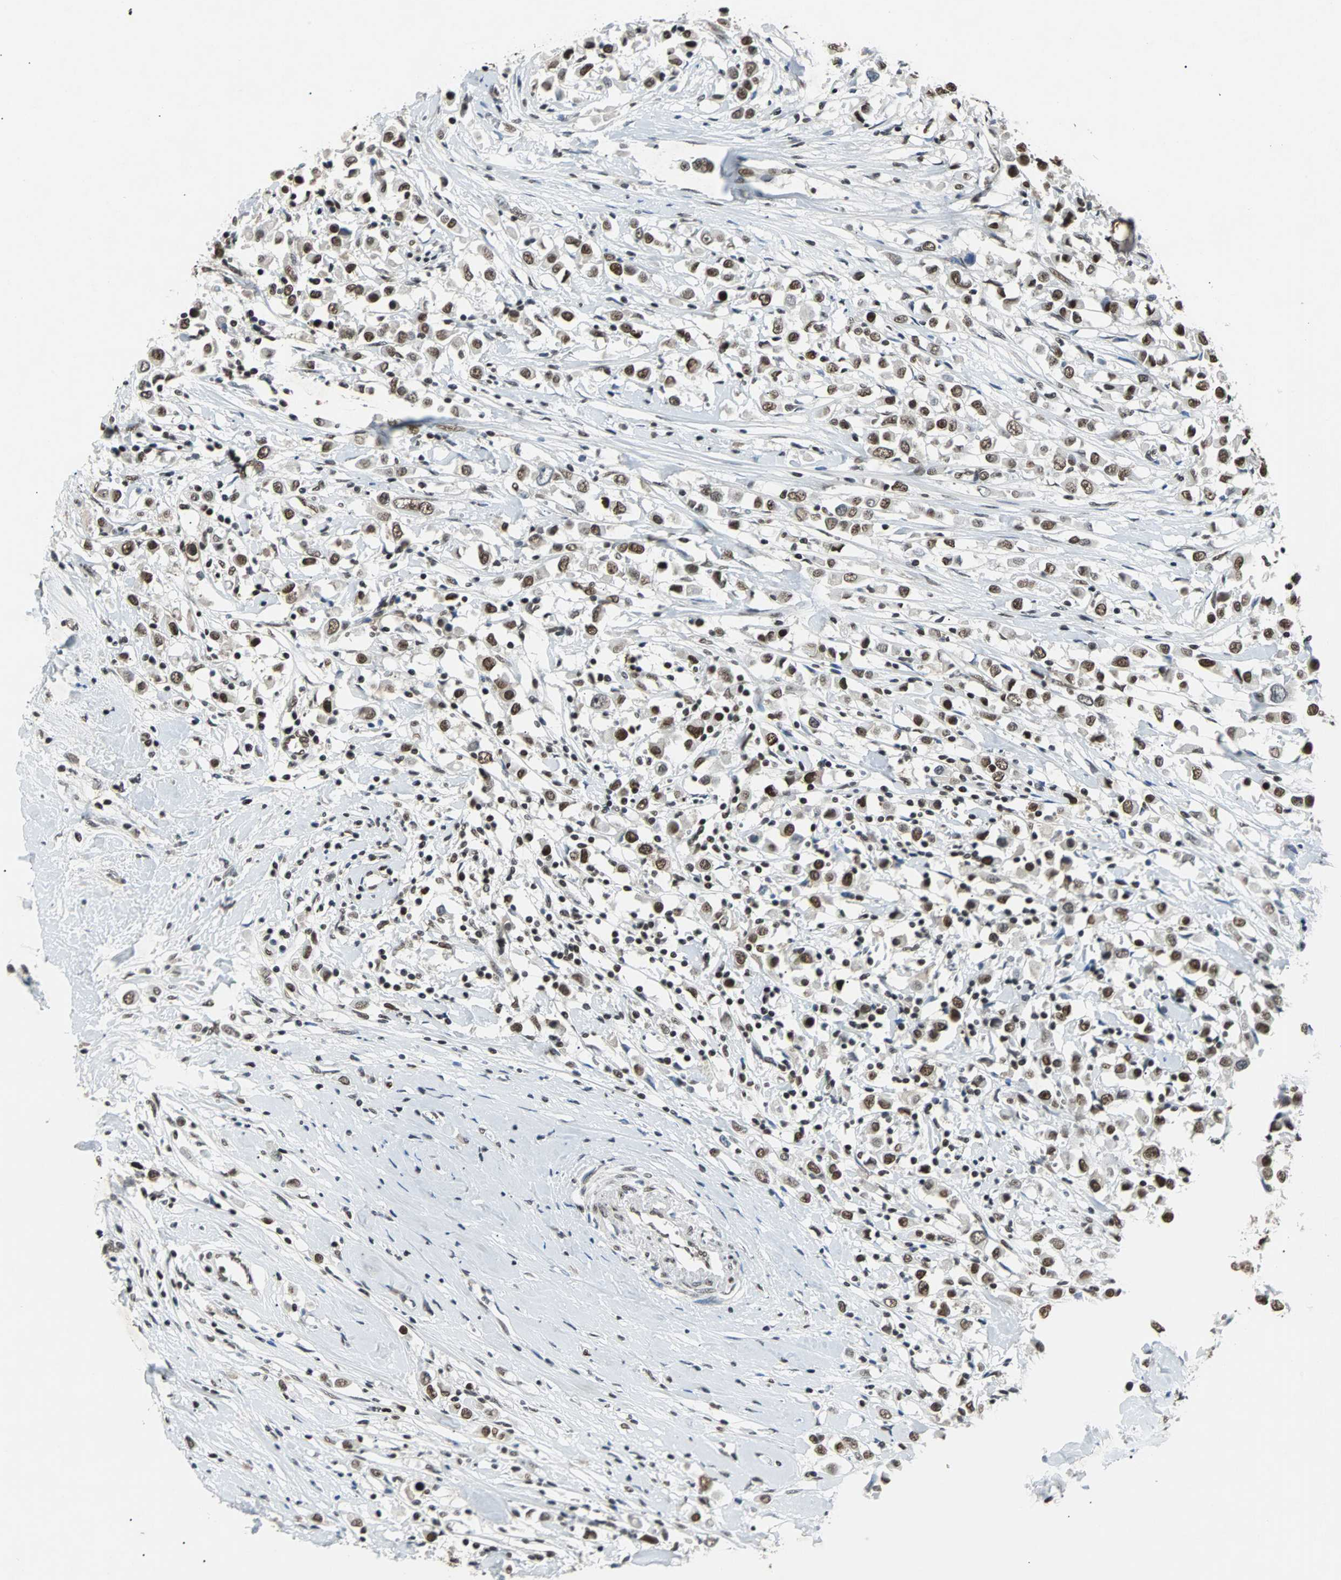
{"staining": {"intensity": "strong", "quantity": ">75%", "location": "nuclear"}, "tissue": "breast cancer", "cell_type": "Tumor cells", "image_type": "cancer", "snomed": [{"axis": "morphology", "description": "Duct carcinoma"}, {"axis": "topography", "description": "Breast"}], "caption": "Strong nuclear protein expression is appreciated in about >75% of tumor cells in breast cancer. (DAB = brown stain, brightfield microscopy at high magnification).", "gene": "GATAD2A", "patient": {"sex": "female", "age": 61}}